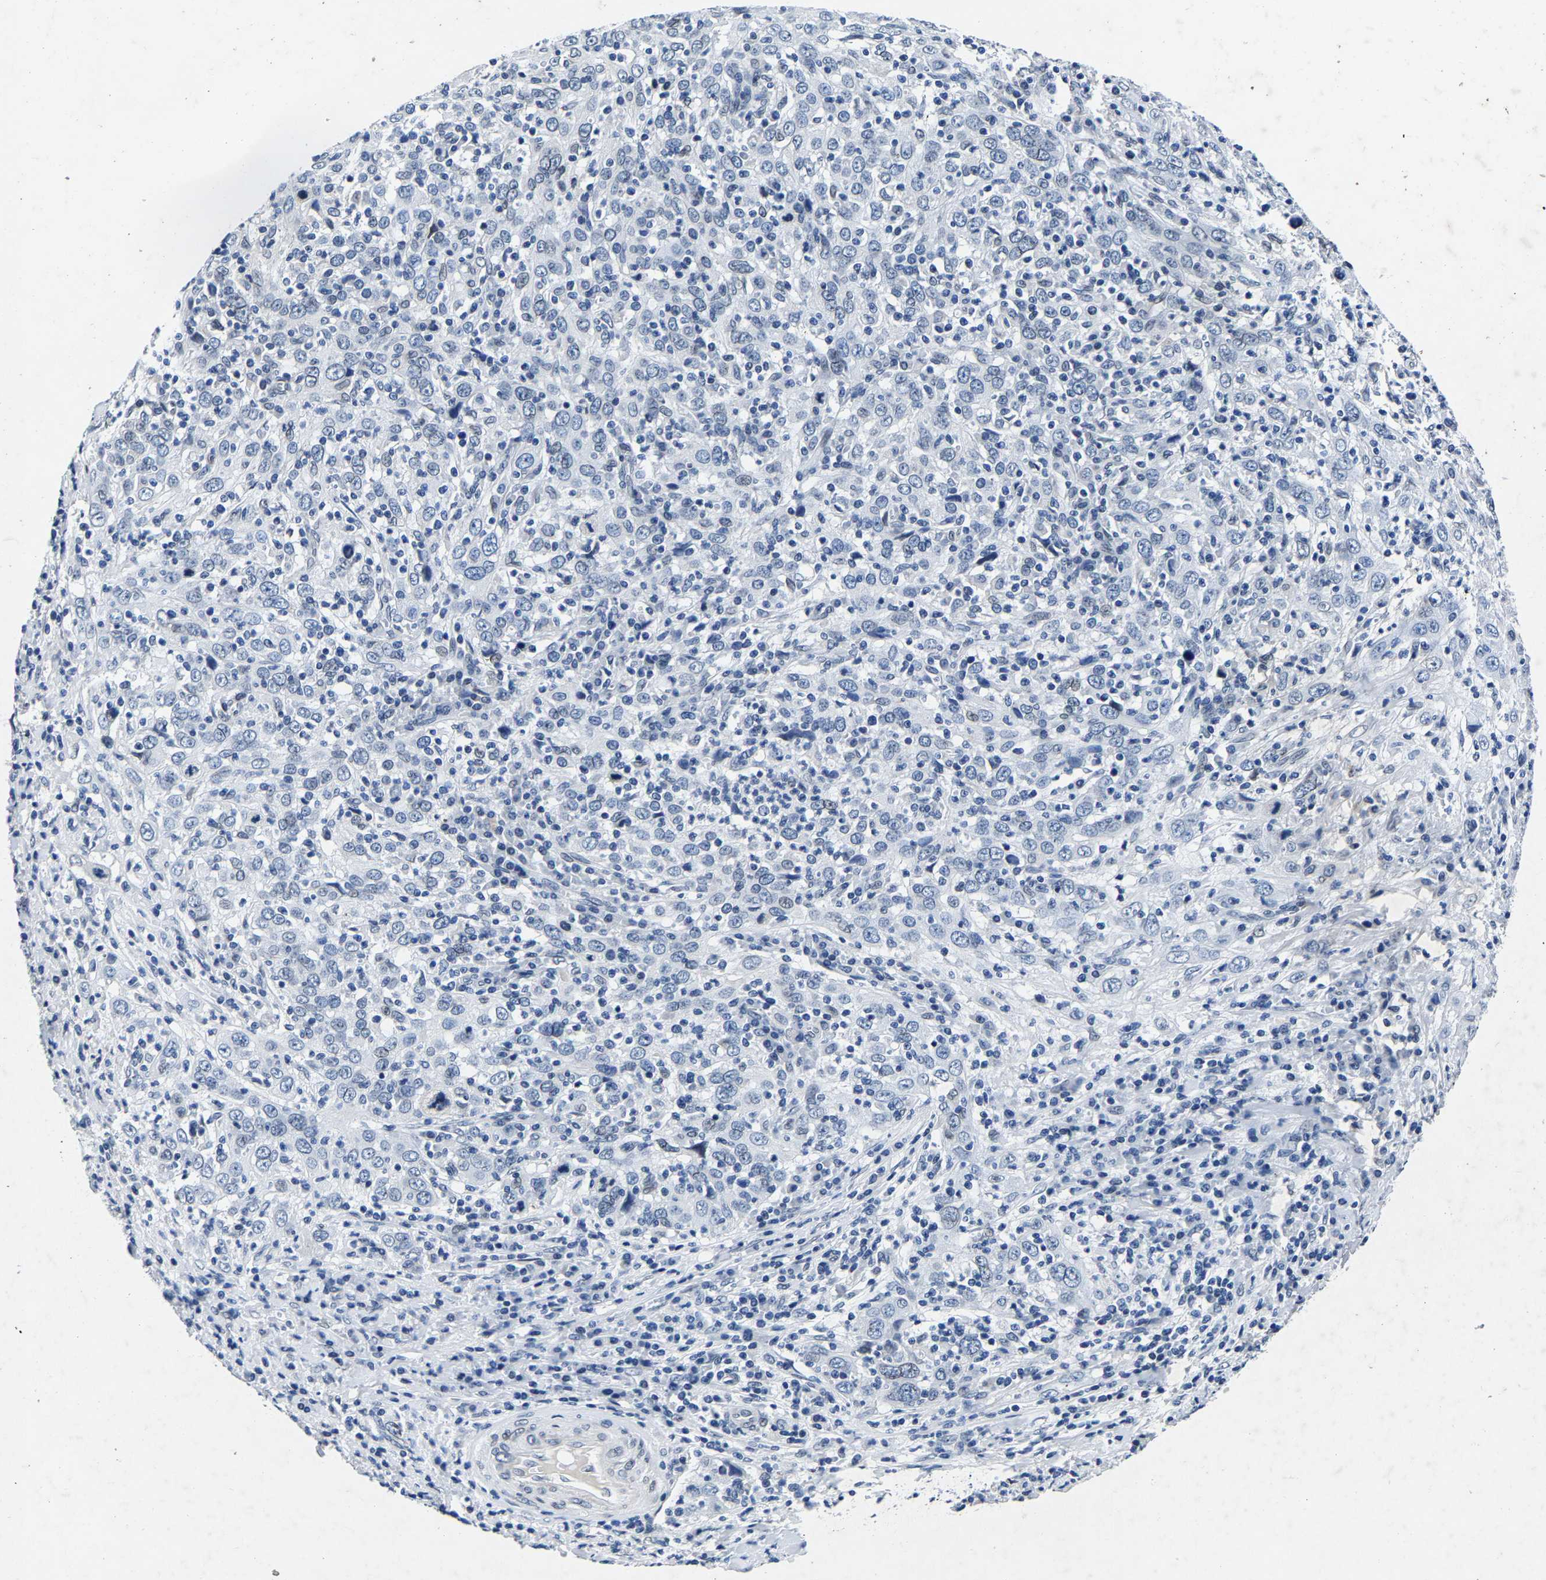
{"staining": {"intensity": "negative", "quantity": "none", "location": "none"}, "tissue": "cervical cancer", "cell_type": "Tumor cells", "image_type": "cancer", "snomed": [{"axis": "morphology", "description": "Squamous cell carcinoma, NOS"}, {"axis": "topography", "description": "Cervix"}], "caption": "Protein analysis of squamous cell carcinoma (cervical) demonstrates no significant staining in tumor cells.", "gene": "UBN2", "patient": {"sex": "female", "age": 46}}